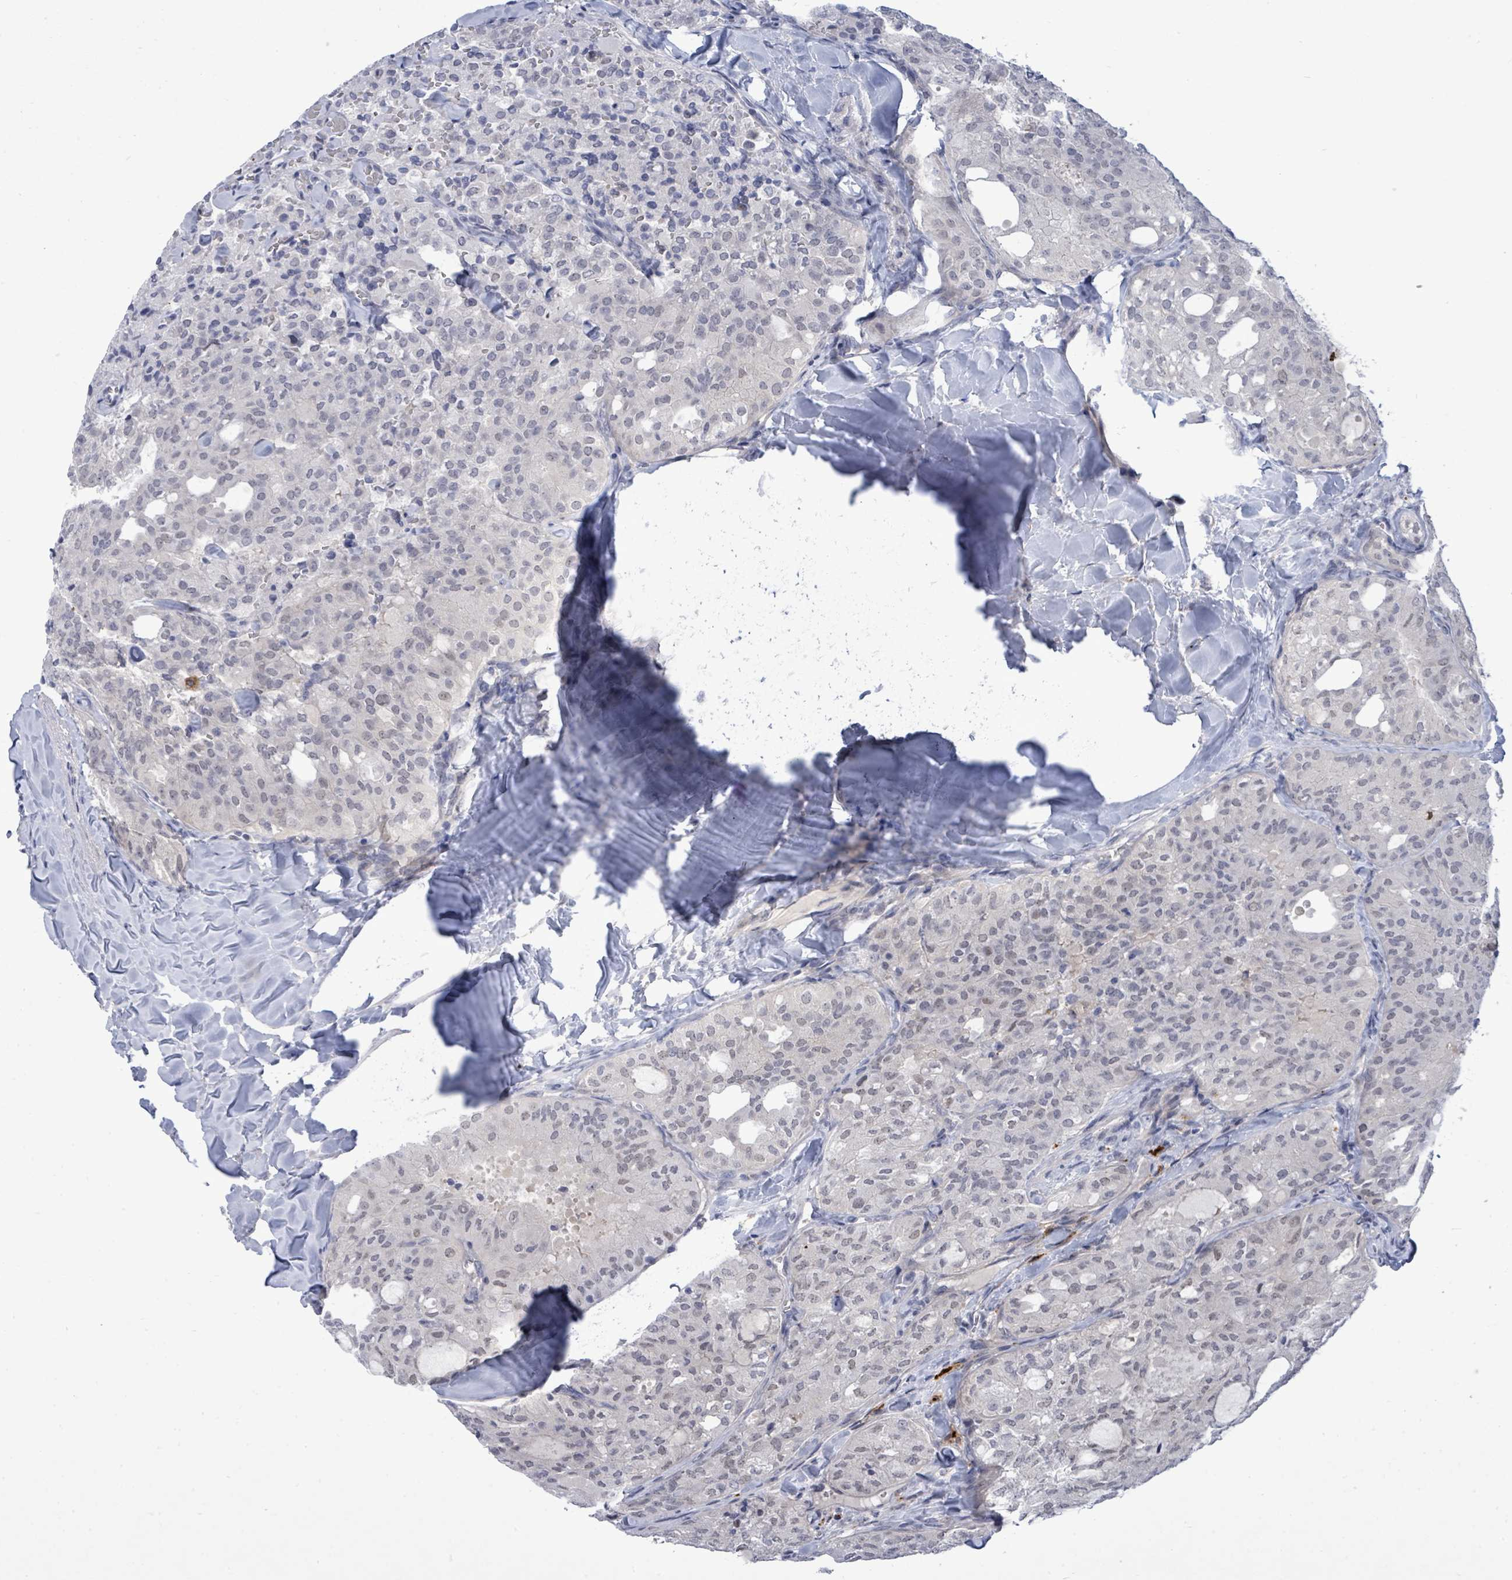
{"staining": {"intensity": "negative", "quantity": "none", "location": "none"}, "tissue": "thyroid cancer", "cell_type": "Tumor cells", "image_type": "cancer", "snomed": [{"axis": "morphology", "description": "Follicular adenoma carcinoma, NOS"}, {"axis": "topography", "description": "Thyroid gland"}], "caption": "Immunohistochemical staining of follicular adenoma carcinoma (thyroid) displays no significant positivity in tumor cells.", "gene": "CT45A5", "patient": {"sex": "male", "age": 75}}